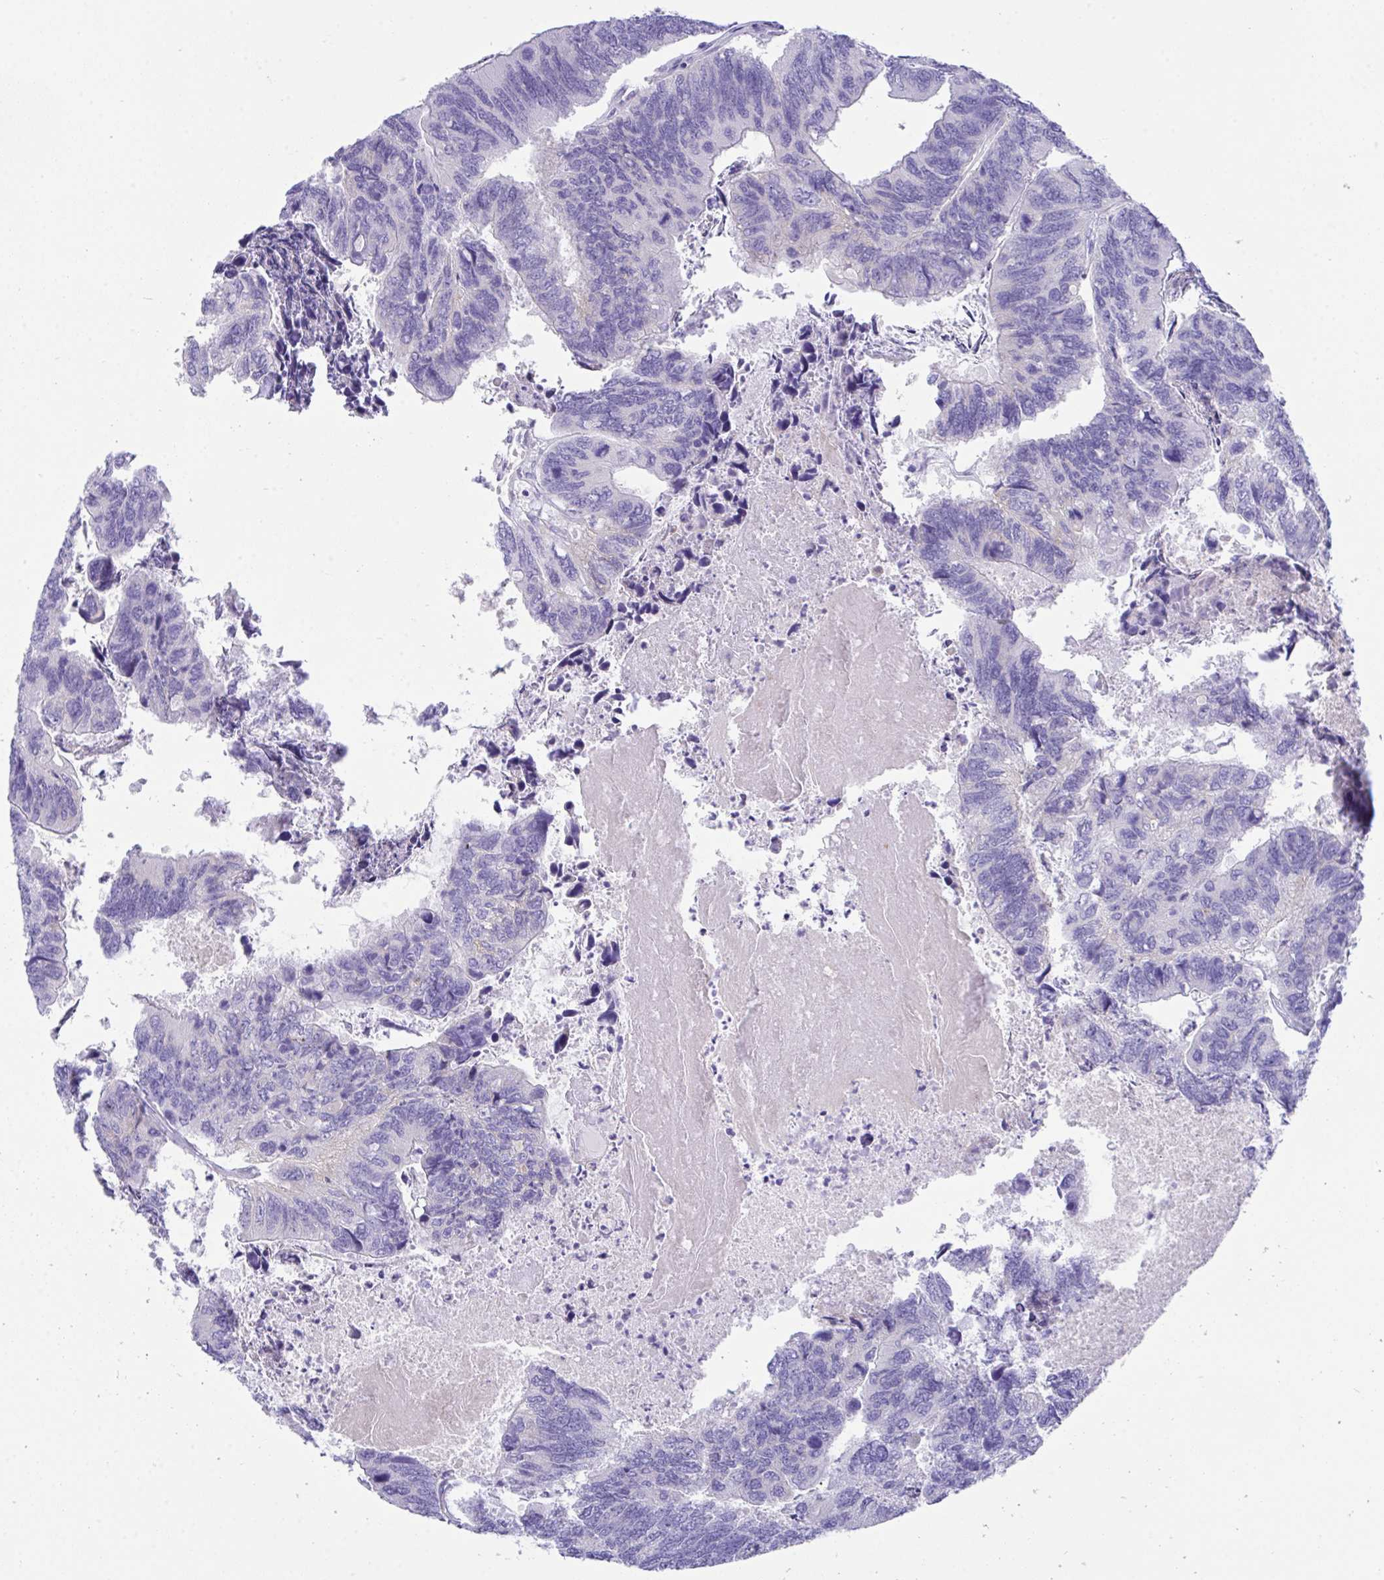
{"staining": {"intensity": "negative", "quantity": "none", "location": "none"}, "tissue": "colorectal cancer", "cell_type": "Tumor cells", "image_type": "cancer", "snomed": [{"axis": "morphology", "description": "Adenocarcinoma, NOS"}, {"axis": "topography", "description": "Colon"}], "caption": "DAB immunohistochemical staining of colorectal cancer displays no significant expression in tumor cells.", "gene": "TMEM106B", "patient": {"sex": "female", "age": 67}}